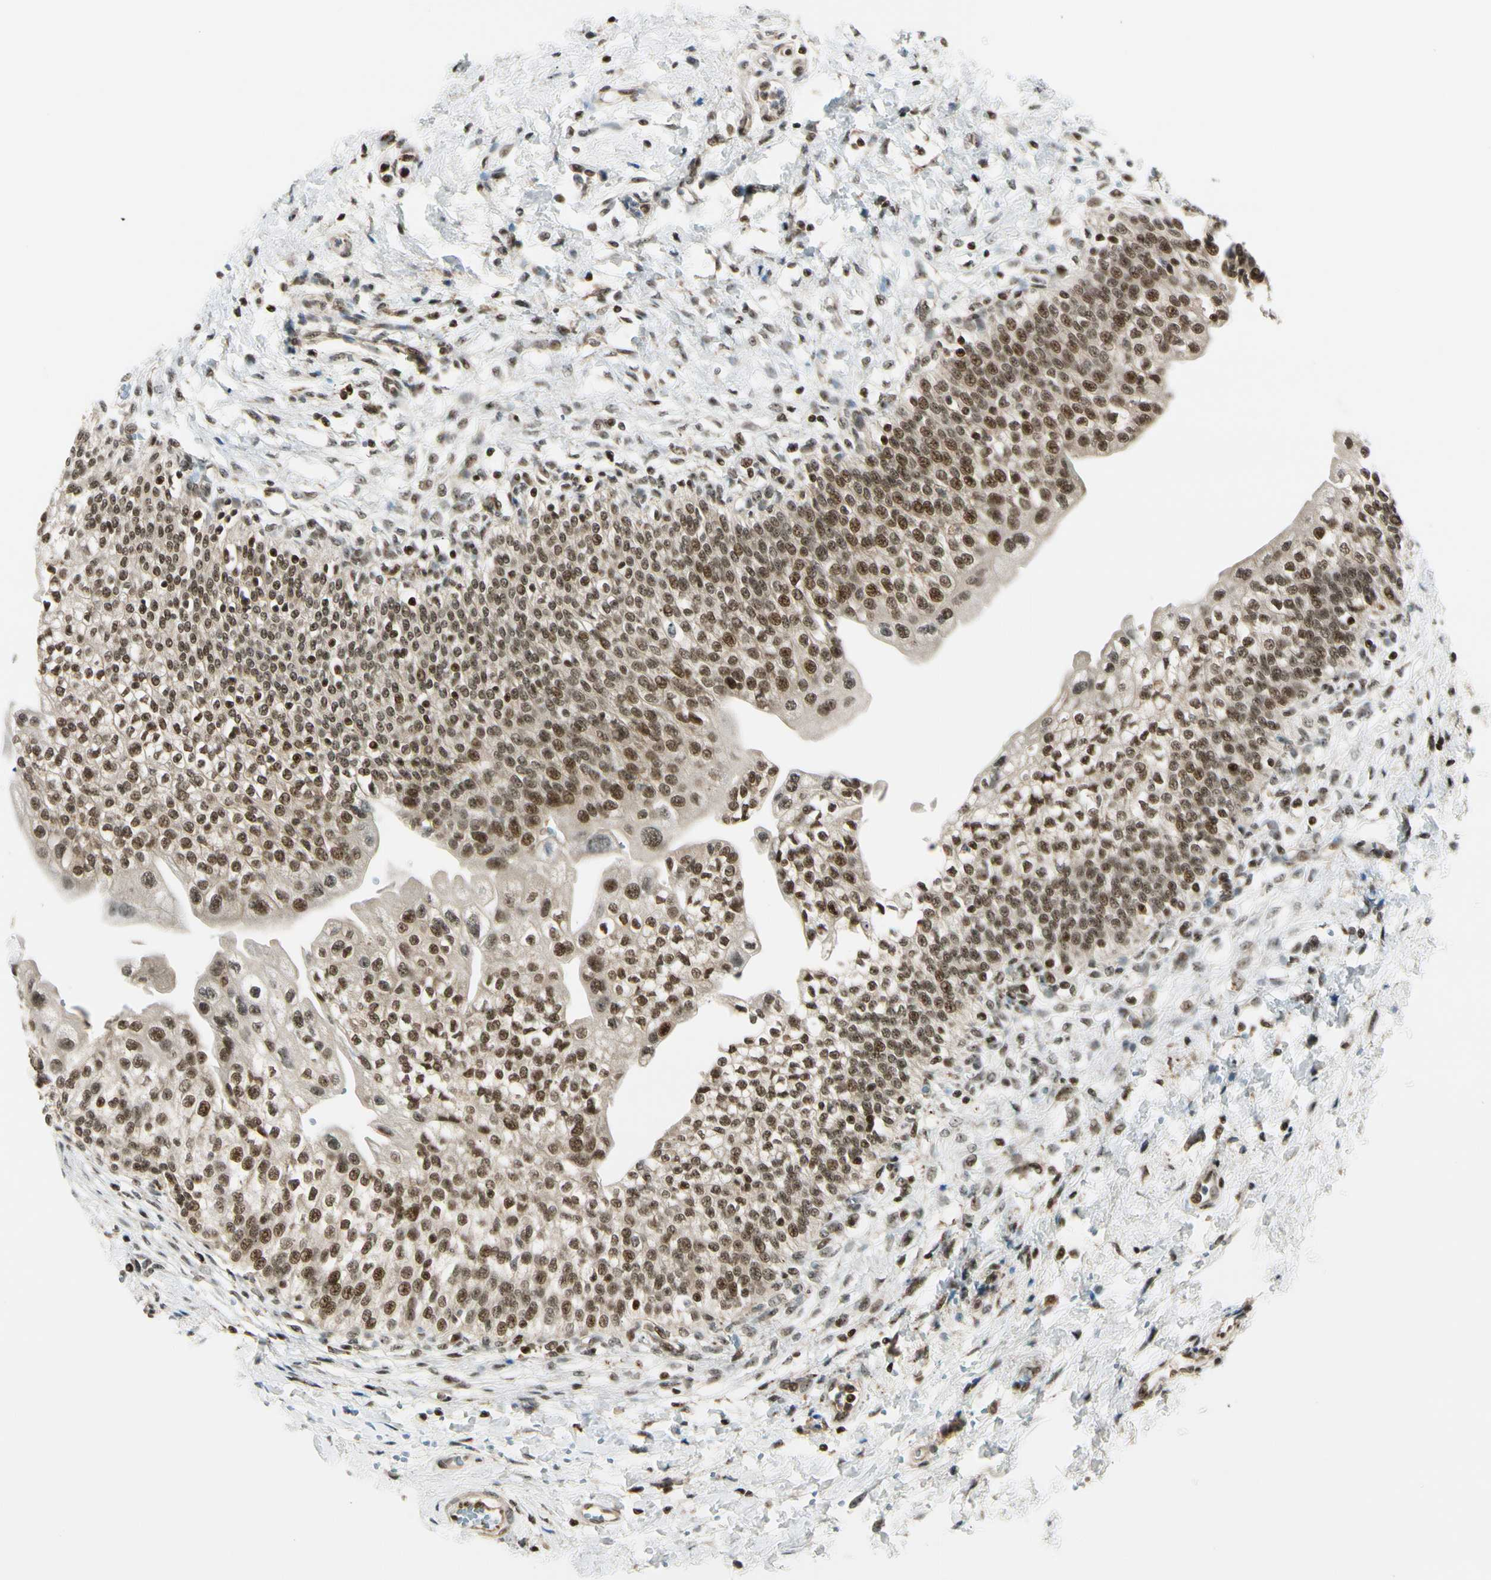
{"staining": {"intensity": "strong", "quantity": ">75%", "location": "cytoplasmic/membranous,nuclear"}, "tissue": "urinary bladder", "cell_type": "Urothelial cells", "image_type": "normal", "snomed": [{"axis": "morphology", "description": "Normal tissue, NOS"}, {"axis": "topography", "description": "Urinary bladder"}], "caption": "Brown immunohistochemical staining in benign human urinary bladder demonstrates strong cytoplasmic/membranous,nuclear staining in about >75% of urothelial cells. Nuclei are stained in blue.", "gene": "DAXX", "patient": {"sex": "male", "age": 55}}